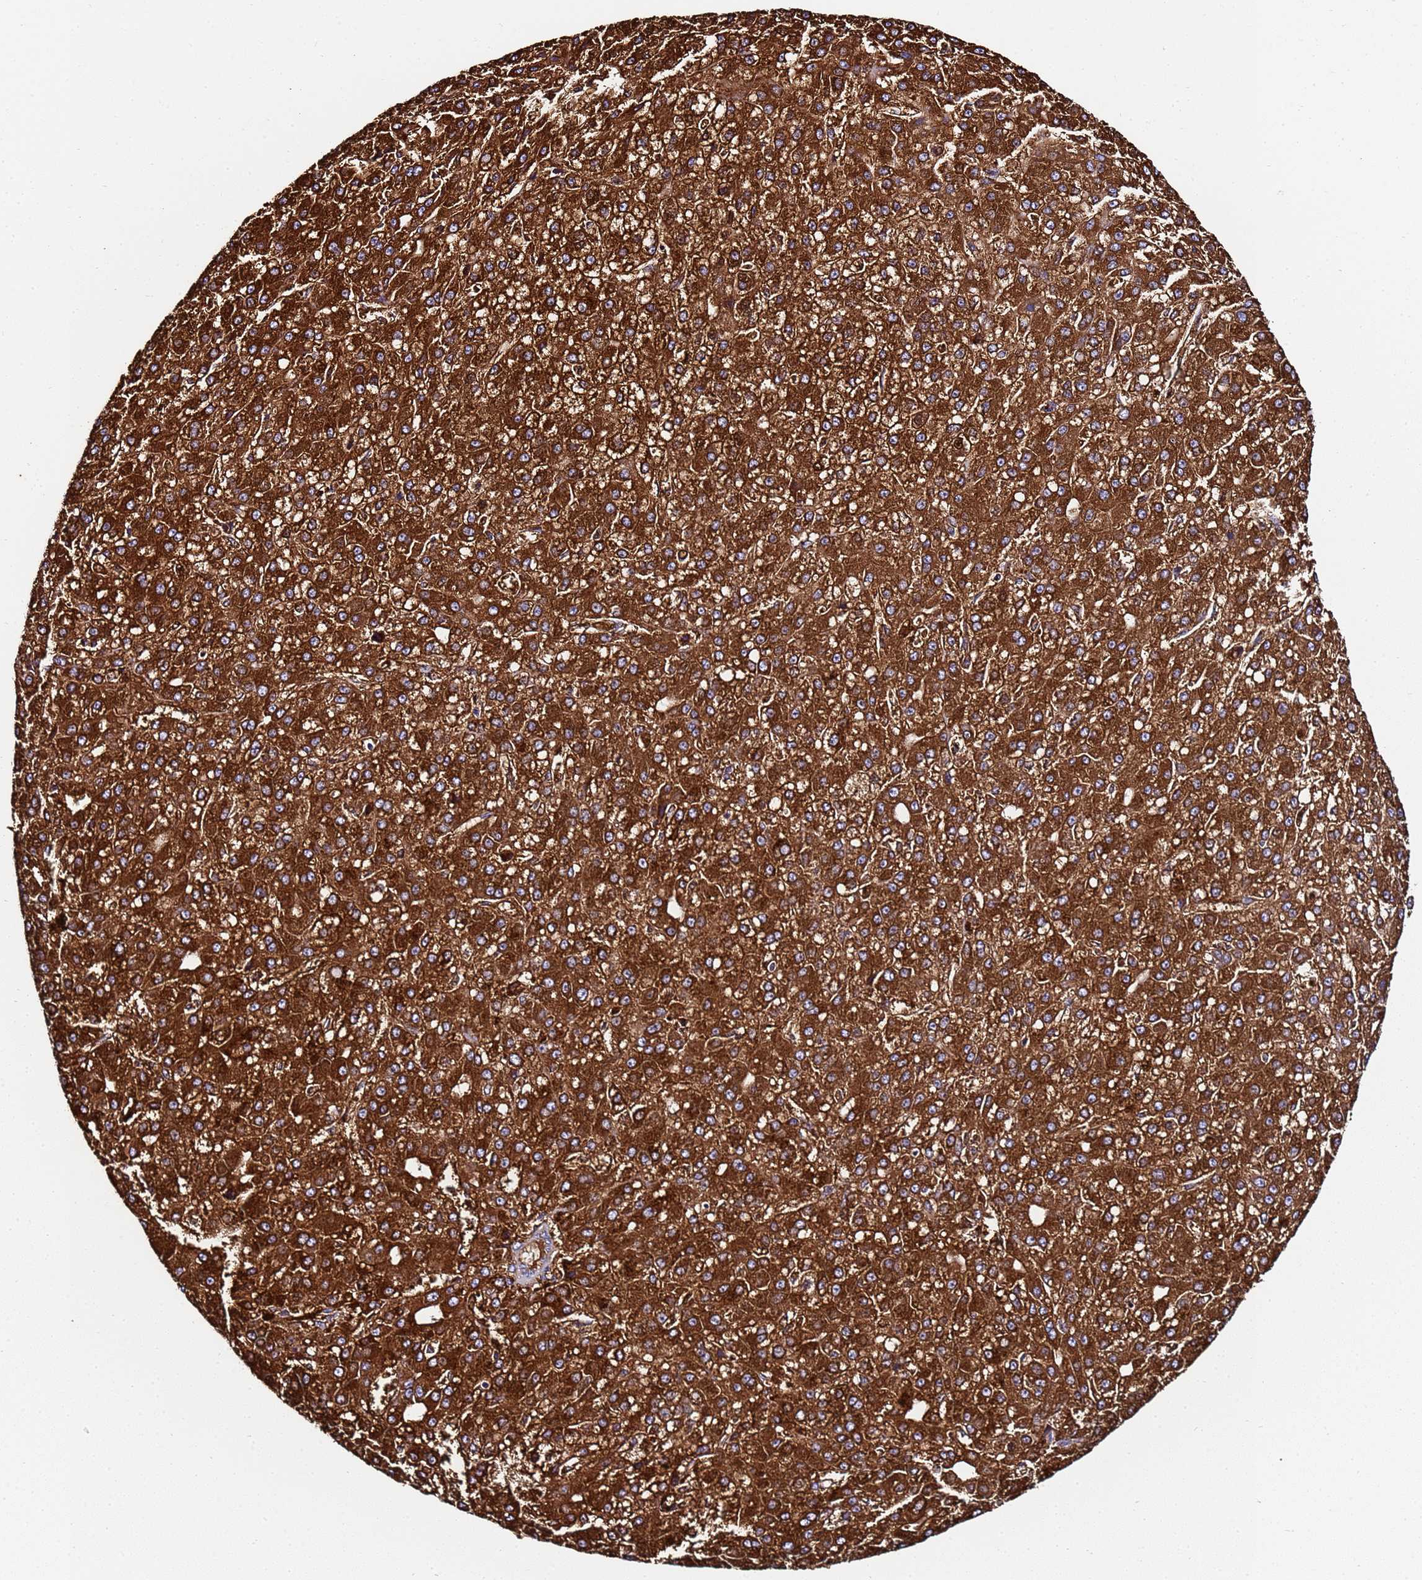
{"staining": {"intensity": "strong", "quantity": ">75%", "location": "cytoplasmic/membranous"}, "tissue": "liver cancer", "cell_type": "Tumor cells", "image_type": "cancer", "snomed": [{"axis": "morphology", "description": "Carcinoma, Hepatocellular, NOS"}, {"axis": "topography", "description": "Liver"}], "caption": "Brown immunohistochemical staining in liver cancer exhibits strong cytoplasmic/membranous expression in approximately >75% of tumor cells. (IHC, brightfield microscopy, high magnification).", "gene": "FTL", "patient": {"sex": "male", "age": 67}}